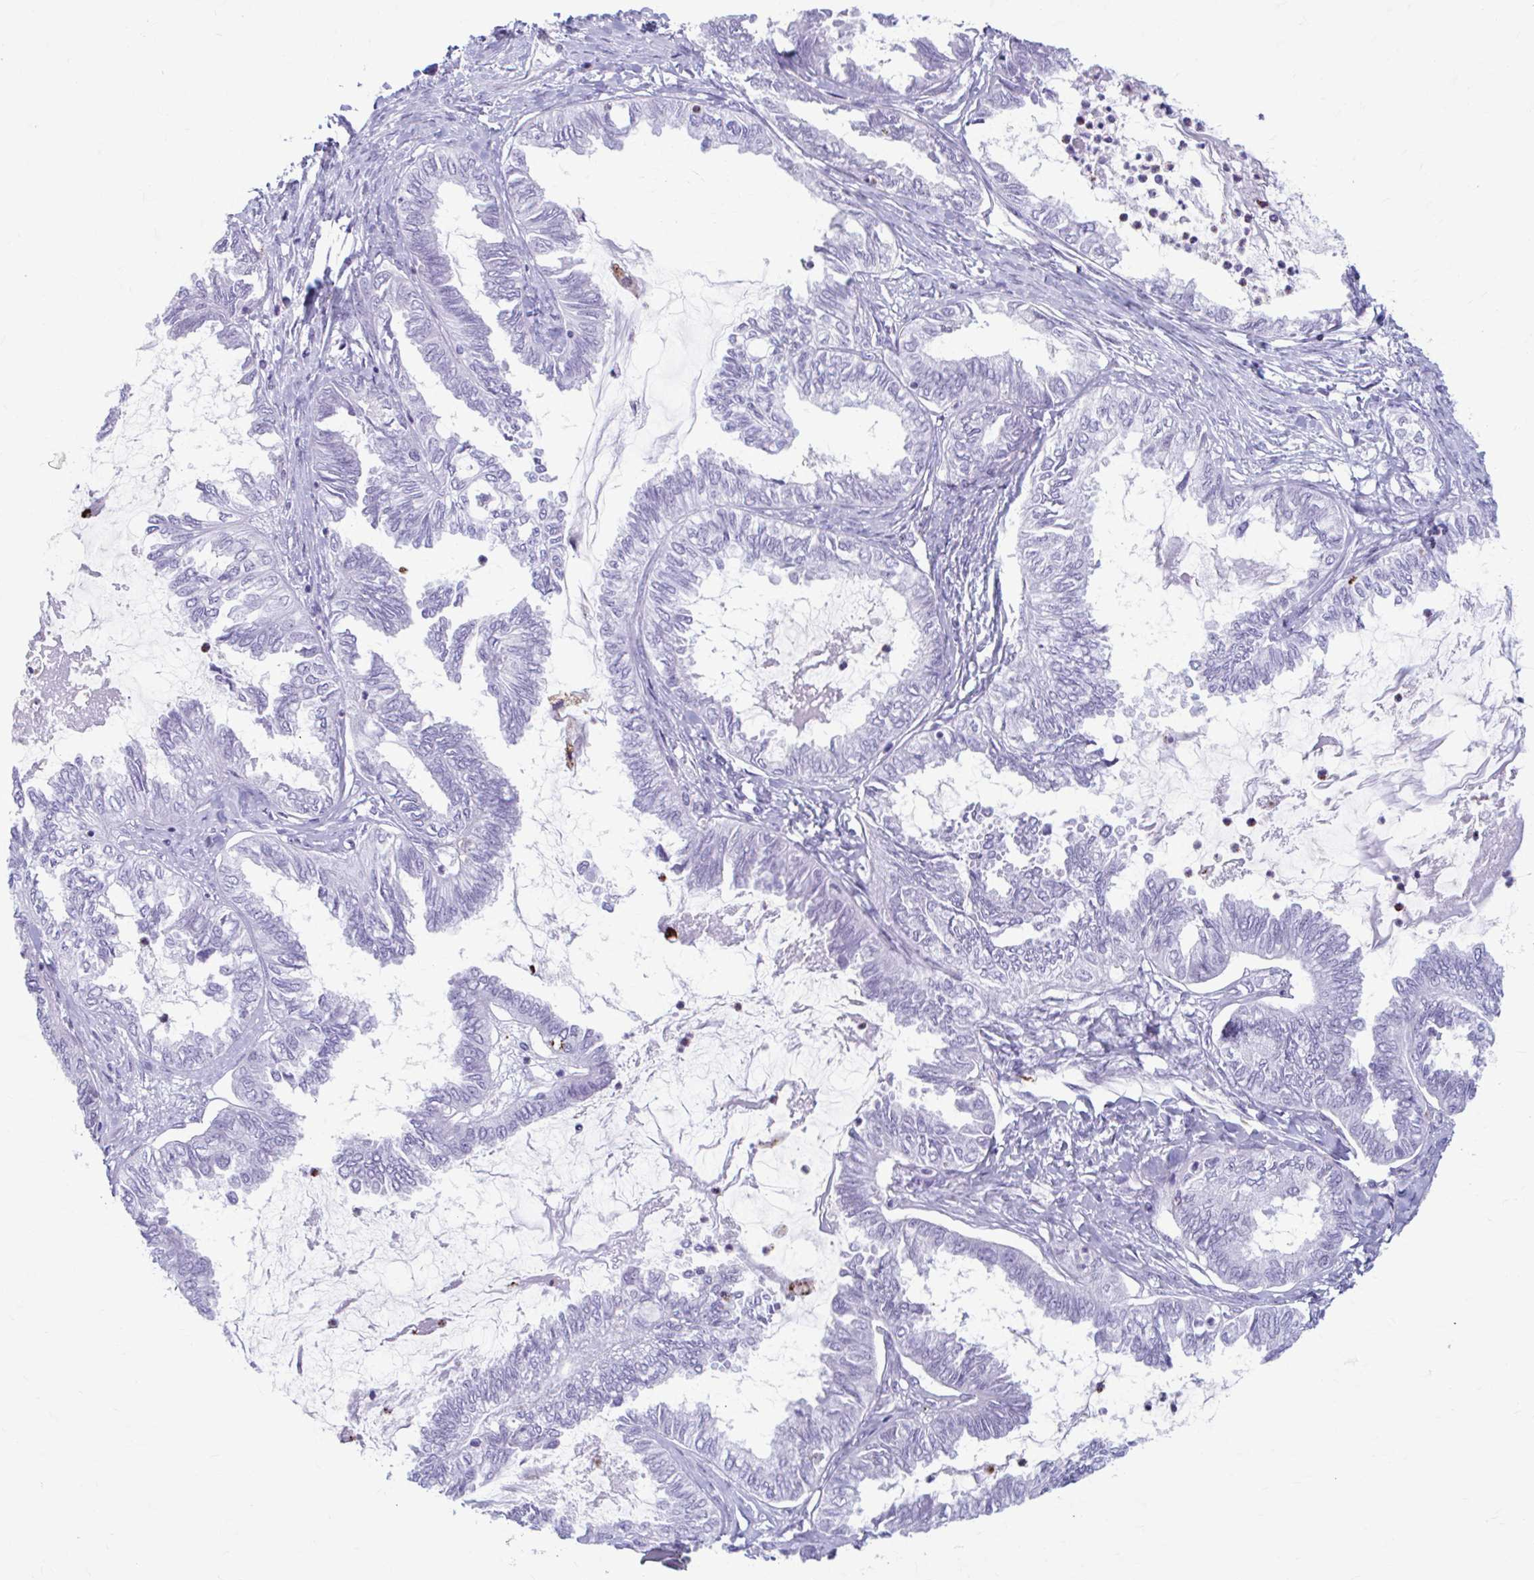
{"staining": {"intensity": "negative", "quantity": "none", "location": "none"}, "tissue": "ovarian cancer", "cell_type": "Tumor cells", "image_type": "cancer", "snomed": [{"axis": "morphology", "description": "Carcinoma, endometroid"}, {"axis": "topography", "description": "Ovary"}], "caption": "The micrograph reveals no staining of tumor cells in endometroid carcinoma (ovarian).", "gene": "C12orf71", "patient": {"sex": "female", "age": 70}}